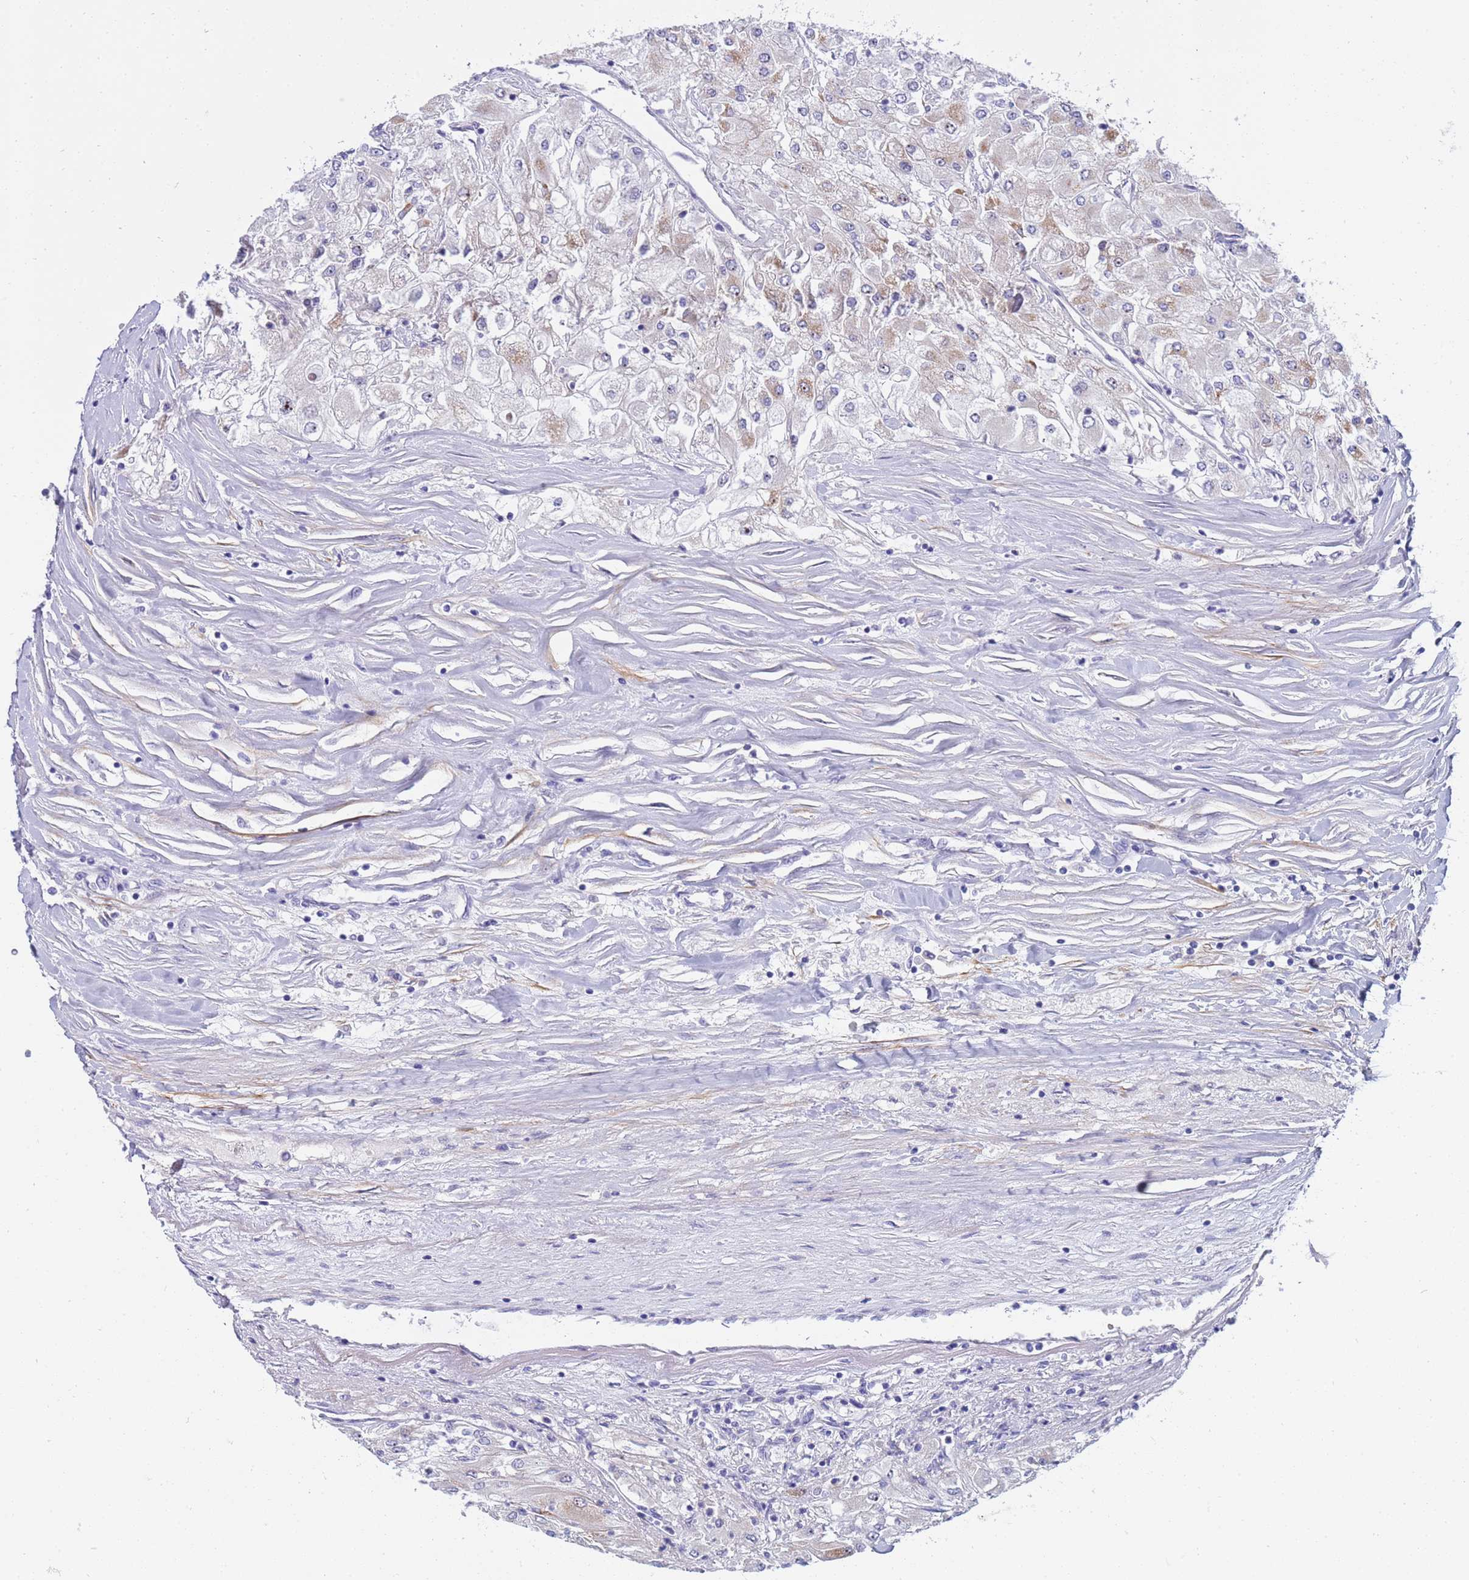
{"staining": {"intensity": "weak", "quantity": "<25%", "location": "cytoplasmic/membranous"}, "tissue": "renal cancer", "cell_type": "Tumor cells", "image_type": "cancer", "snomed": [{"axis": "morphology", "description": "Adenocarcinoma, NOS"}, {"axis": "topography", "description": "Kidney"}], "caption": "An image of renal cancer stained for a protein demonstrates no brown staining in tumor cells. (Stains: DAB immunohistochemistry (IHC) with hematoxylin counter stain, Microscopy: brightfield microscopy at high magnification).", "gene": "LRATD1", "patient": {"sex": "male", "age": 80}}